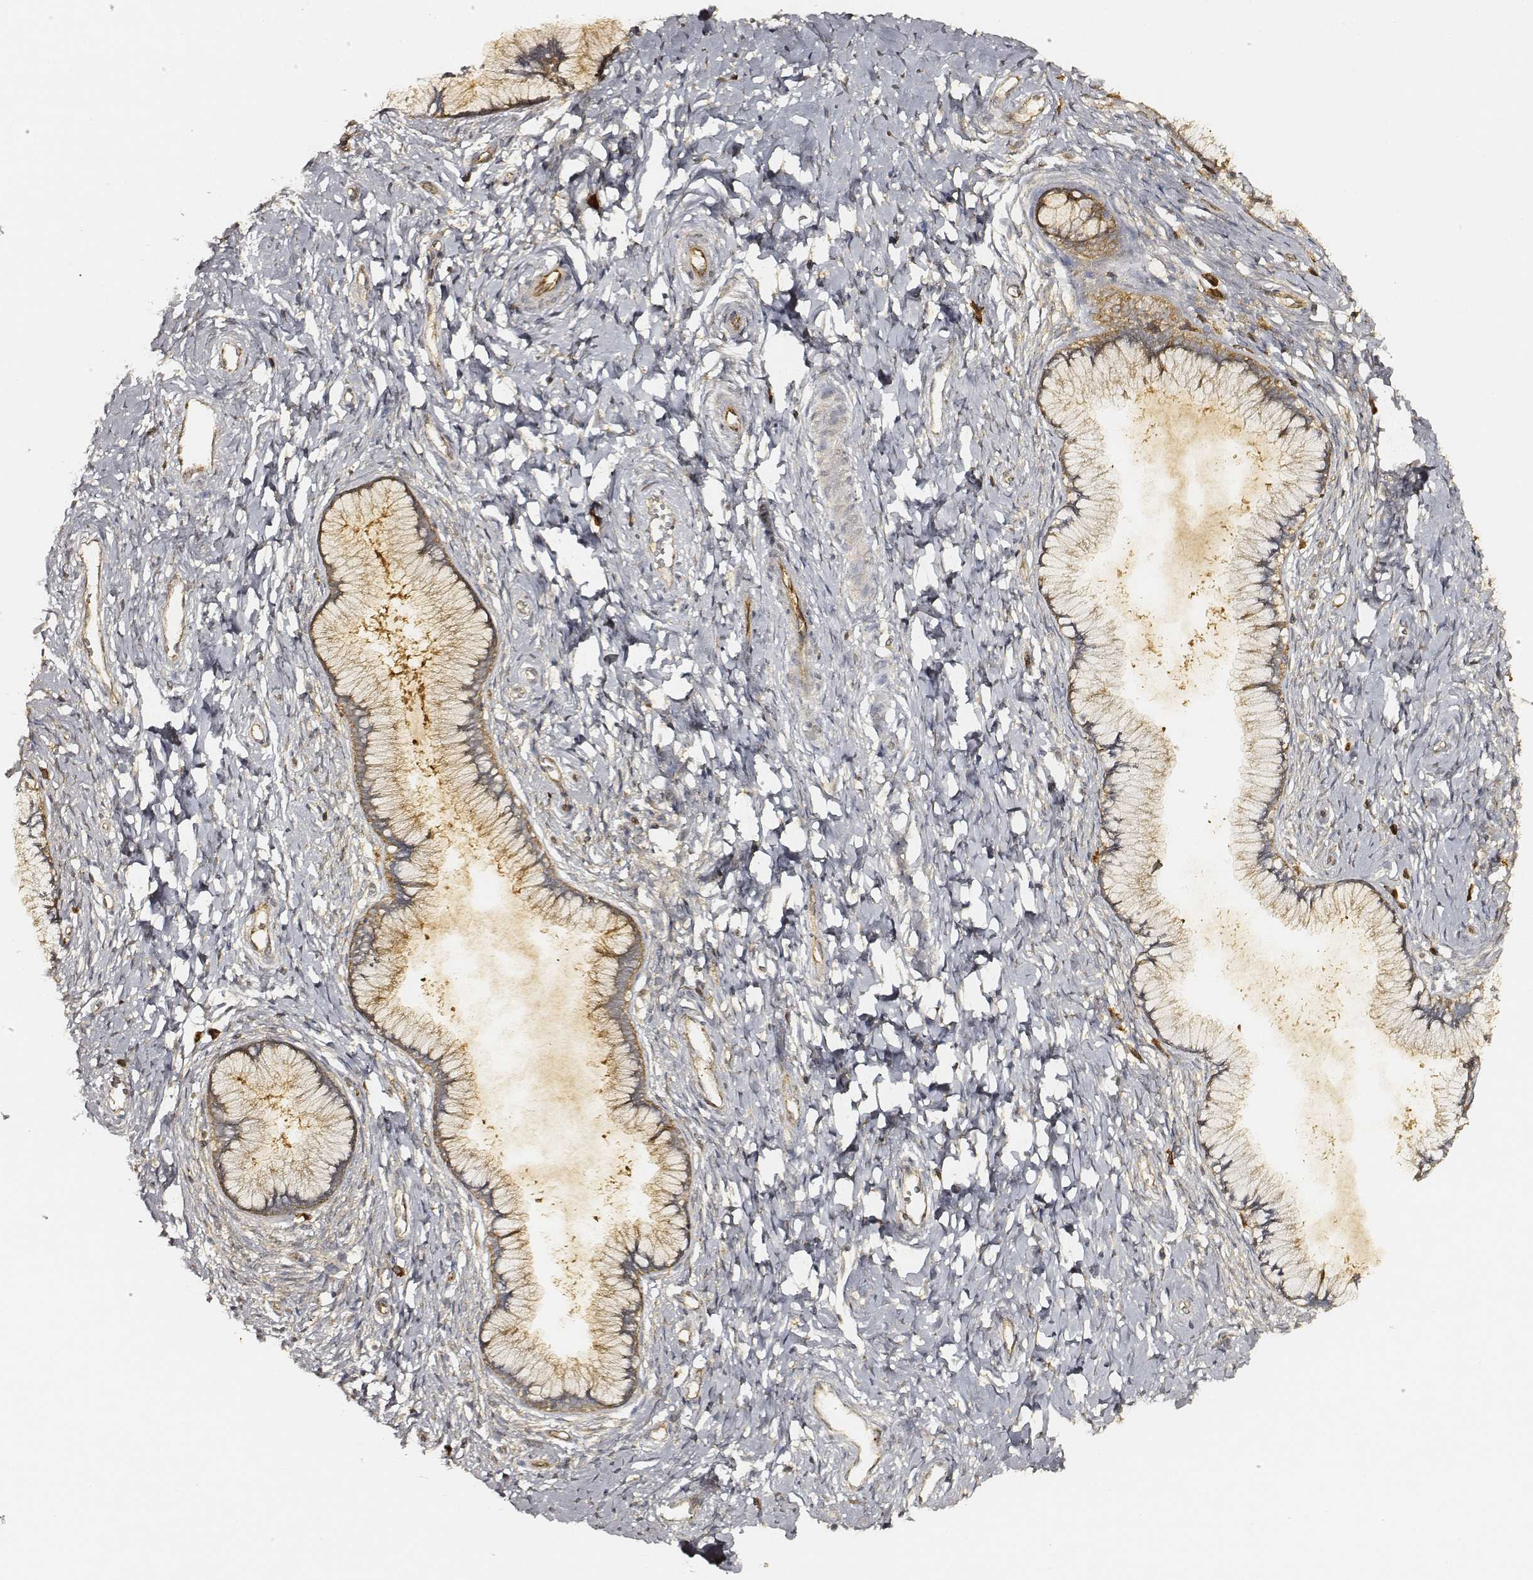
{"staining": {"intensity": "moderate", "quantity": ">75%", "location": "cytoplasmic/membranous"}, "tissue": "cervix", "cell_type": "Glandular cells", "image_type": "normal", "snomed": [{"axis": "morphology", "description": "Normal tissue, NOS"}, {"axis": "topography", "description": "Cervix"}], "caption": "Glandular cells display moderate cytoplasmic/membranous positivity in about >75% of cells in benign cervix. Immunohistochemistry (ihc) stains the protein in brown and the nuclei are stained blue.", "gene": "CARS1", "patient": {"sex": "female", "age": 40}}